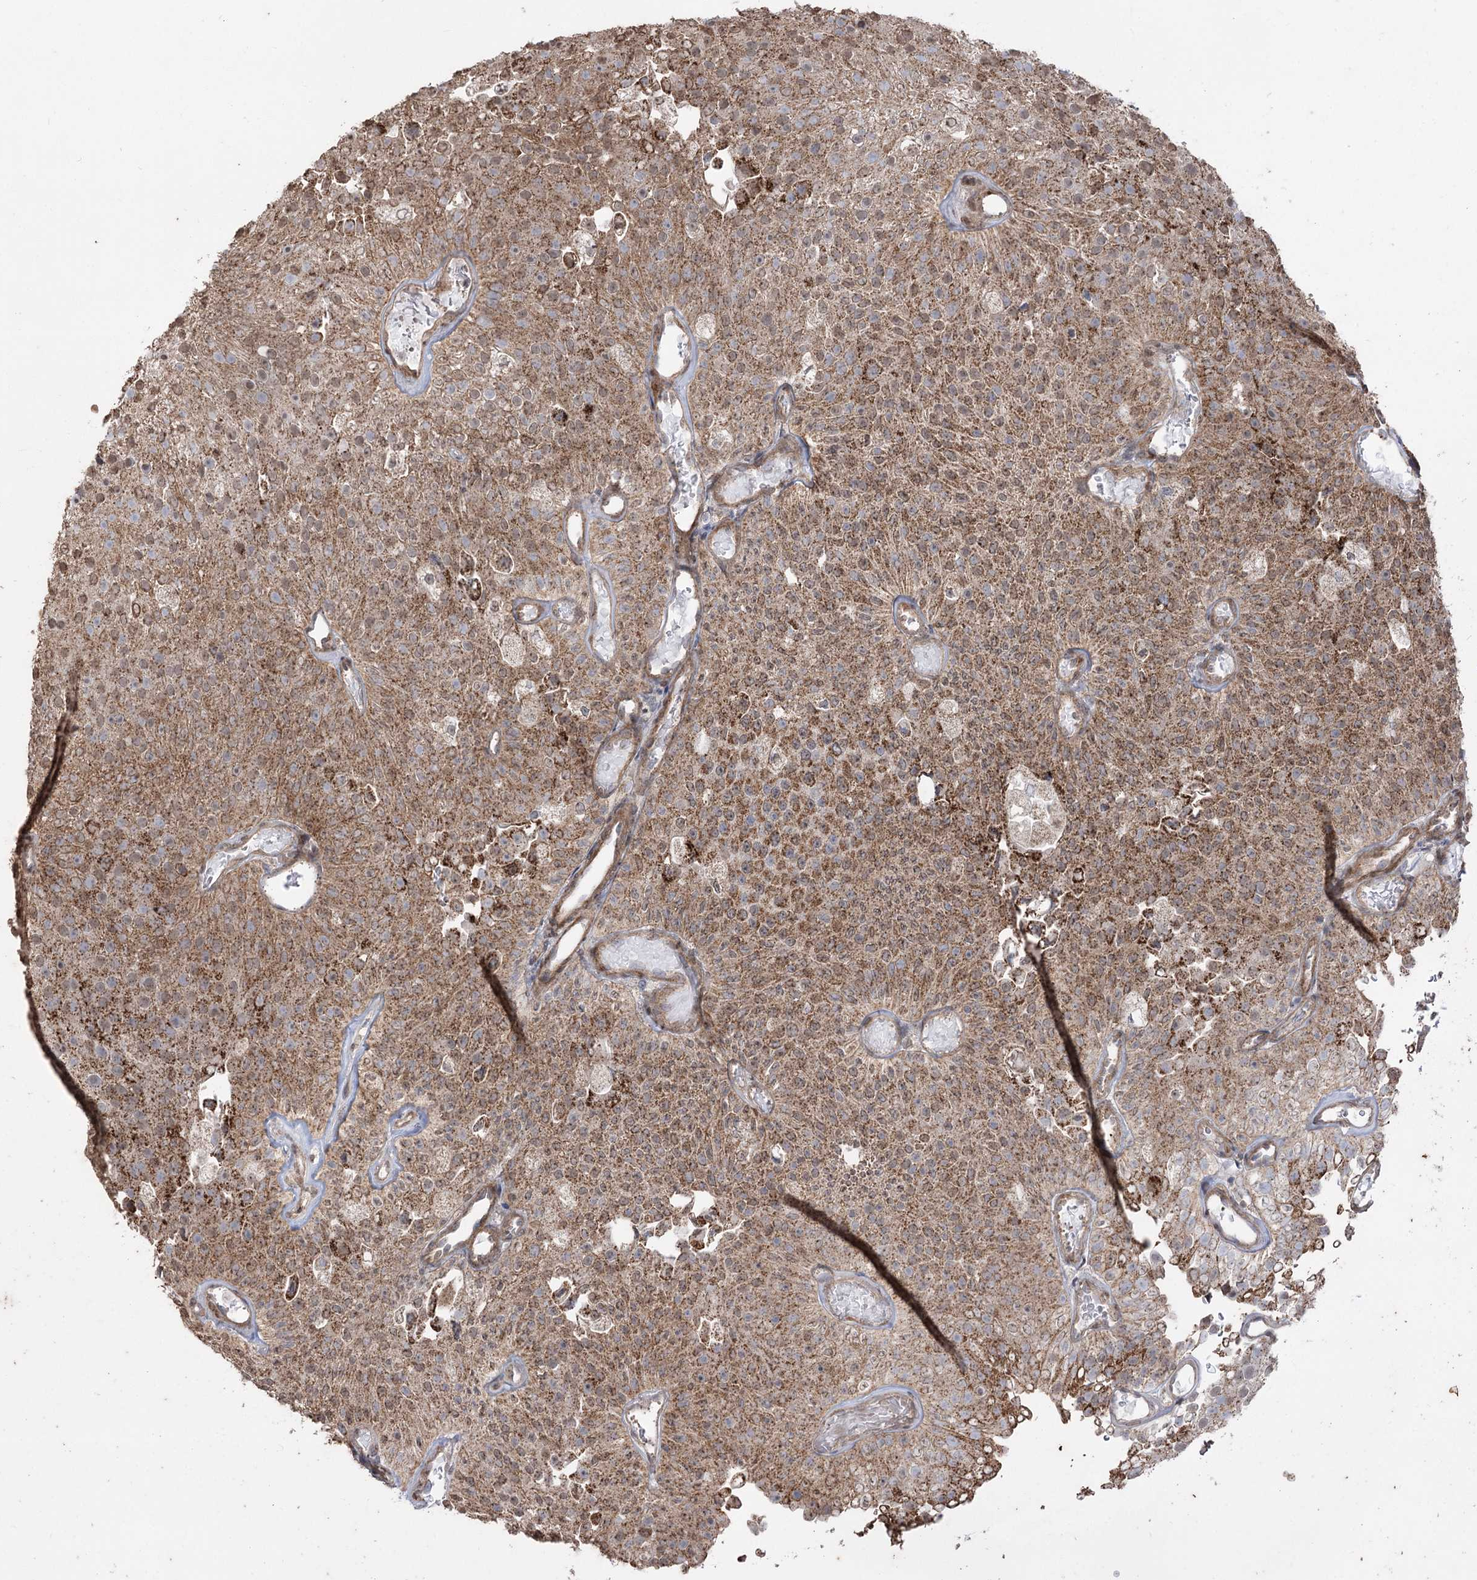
{"staining": {"intensity": "moderate", "quantity": ">75%", "location": "cytoplasmic/membranous"}, "tissue": "urothelial cancer", "cell_type": "Tumor cells", "image_type": "cancer", "snomed": [{"axis": "morphology", "description": "Urothelial carcinoma, Low grade"}, {"axis": "topography", "description": "Urinary bladder"}], "caption": "Protein expression analysis of human urothelial cancer reveals moderate cytoplasmic/membranous expression in about >75% of tumor cells.", "gene": "ZSCAN23", "patient": {"sex": "male", "age": 78}}